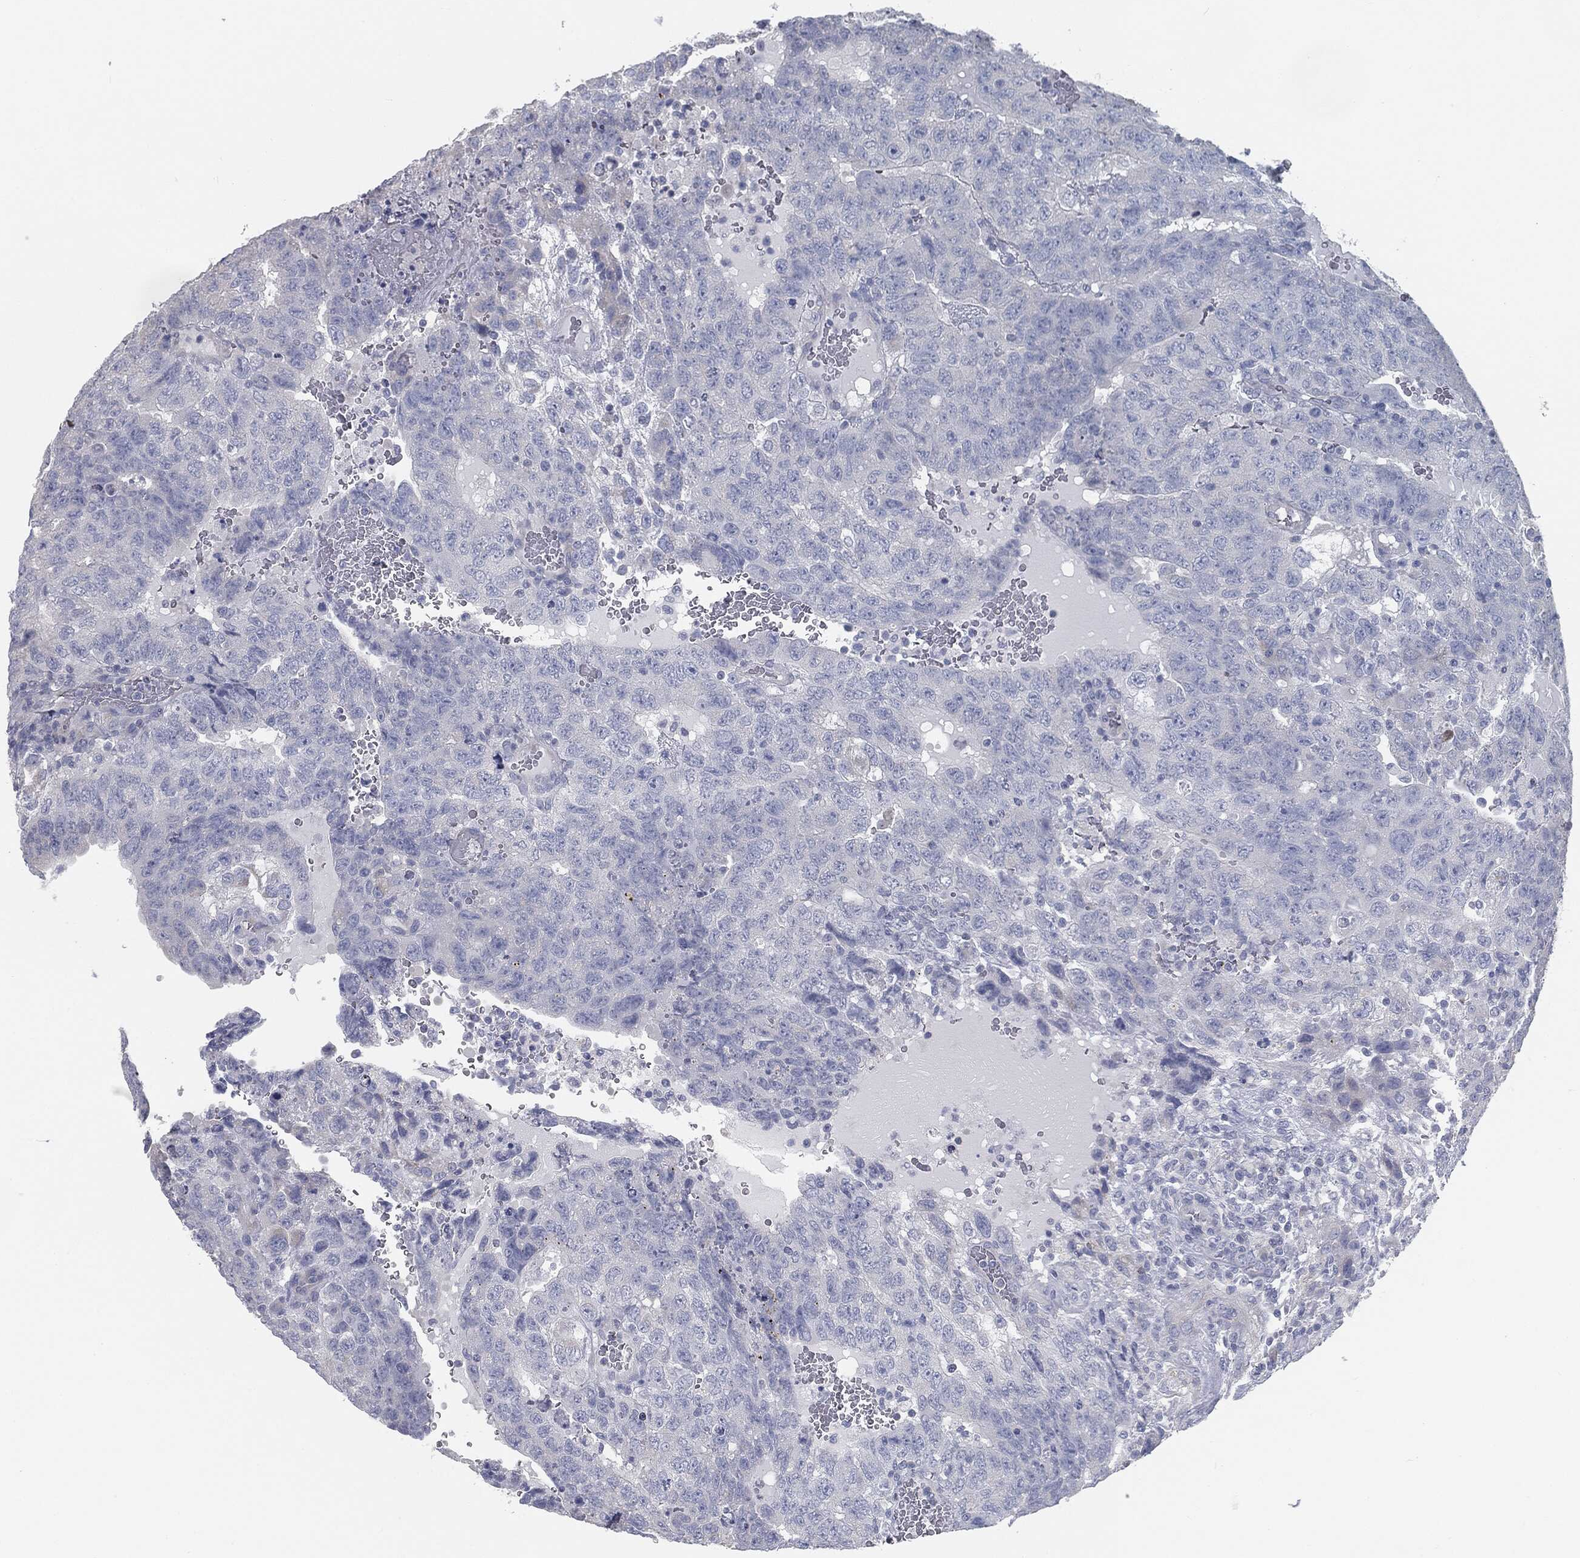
{"staining": {"intensity": "negative", "quantity": "none", "location": "none"}, "tissue": "testis cancer", "cell_type": "Tumor cells", "image_type": "cancer", "snomed": [{"axis": "morphology", "description": "Carcinoma, Embryonal, NOS"}, {"axis": "topography", "description": "Testis"}], "caption": "The immunohistochemistry photomicrograph has no significant positivity in tumor cells of testis cancer (embryonal carcinoma) tissue.", "gene": "CAV3", "patient": {"sex": "male", "age": 34}}